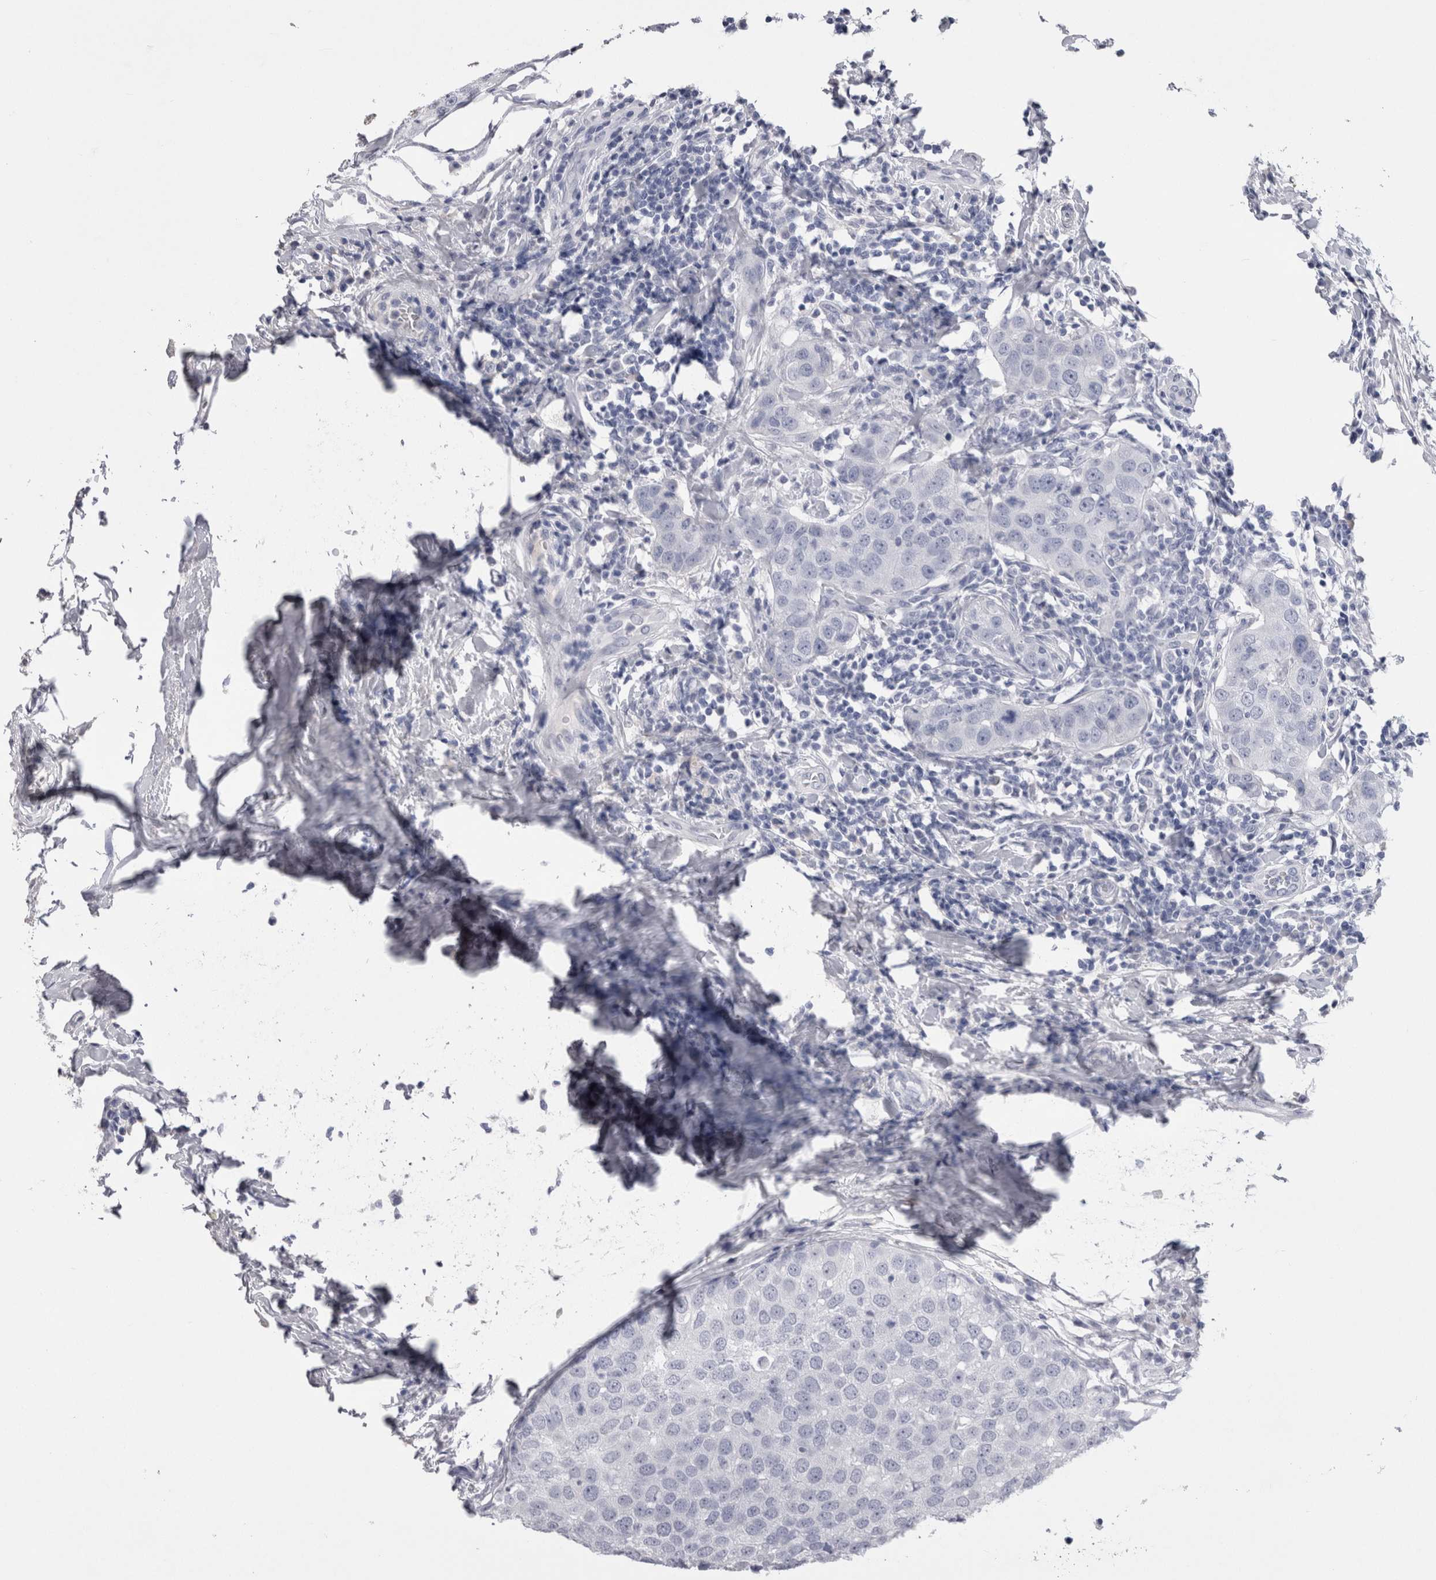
{"staining": {"intensity": "negative", "quantity": "none", "location": "none"}, "tissue": "breast cancer", "cell_type": "Tumor cells", "image_type": "cancer", "snomed": [{"axis": "morphology", "description": "Duct carcinoma"}, {"axis": "topography", "description": "Breast"}], "caption": "This is a histopathology image of immunohistochemistry staining of breast infiltrating ductal carcinoma, which shows no positivity in tumor cells.", "gene": "CDHR5", "patient": {"sex": "female", "age": 27}}